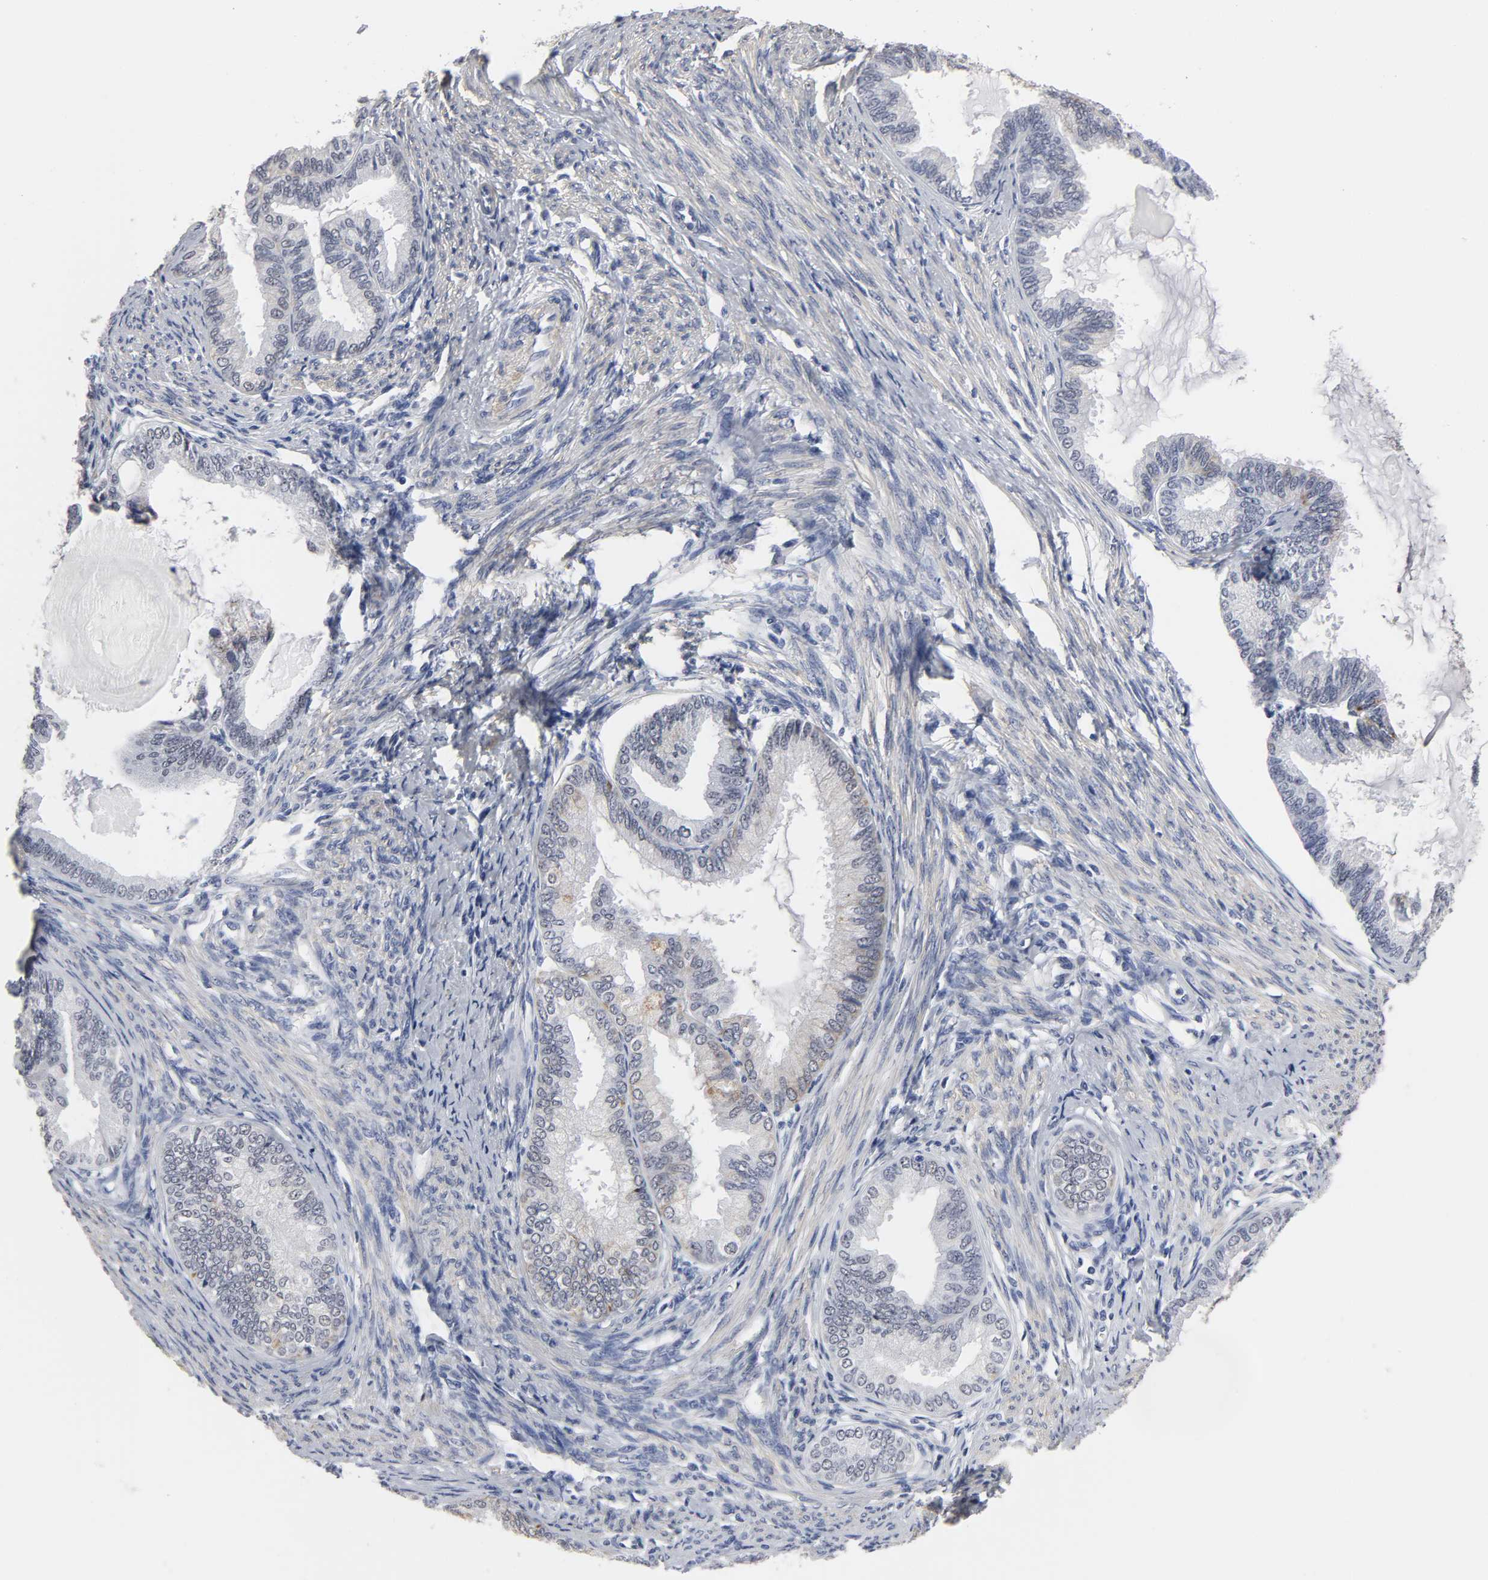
{"staining": {"intensity": "moderate", "quantity": "<25%", "location": "cytoplasmic/membranous"}, "tissue": "endometrial cancer", "cell_type": "Tumor cells", "image_type": "cancer", "snomed": [{"axis": "morphology", "description": "Adenocarcinoma, NOS"}, {"axis": "topography", "description": "Endometrium"}], "caption": "A brown stain labels moderate cytoplasmic/membranous staining of a protein in human adenocarcinoma (endometrial) tumor cells.", "gene": "GRHL2", "patient": {"sex": "female", "age": 86}}